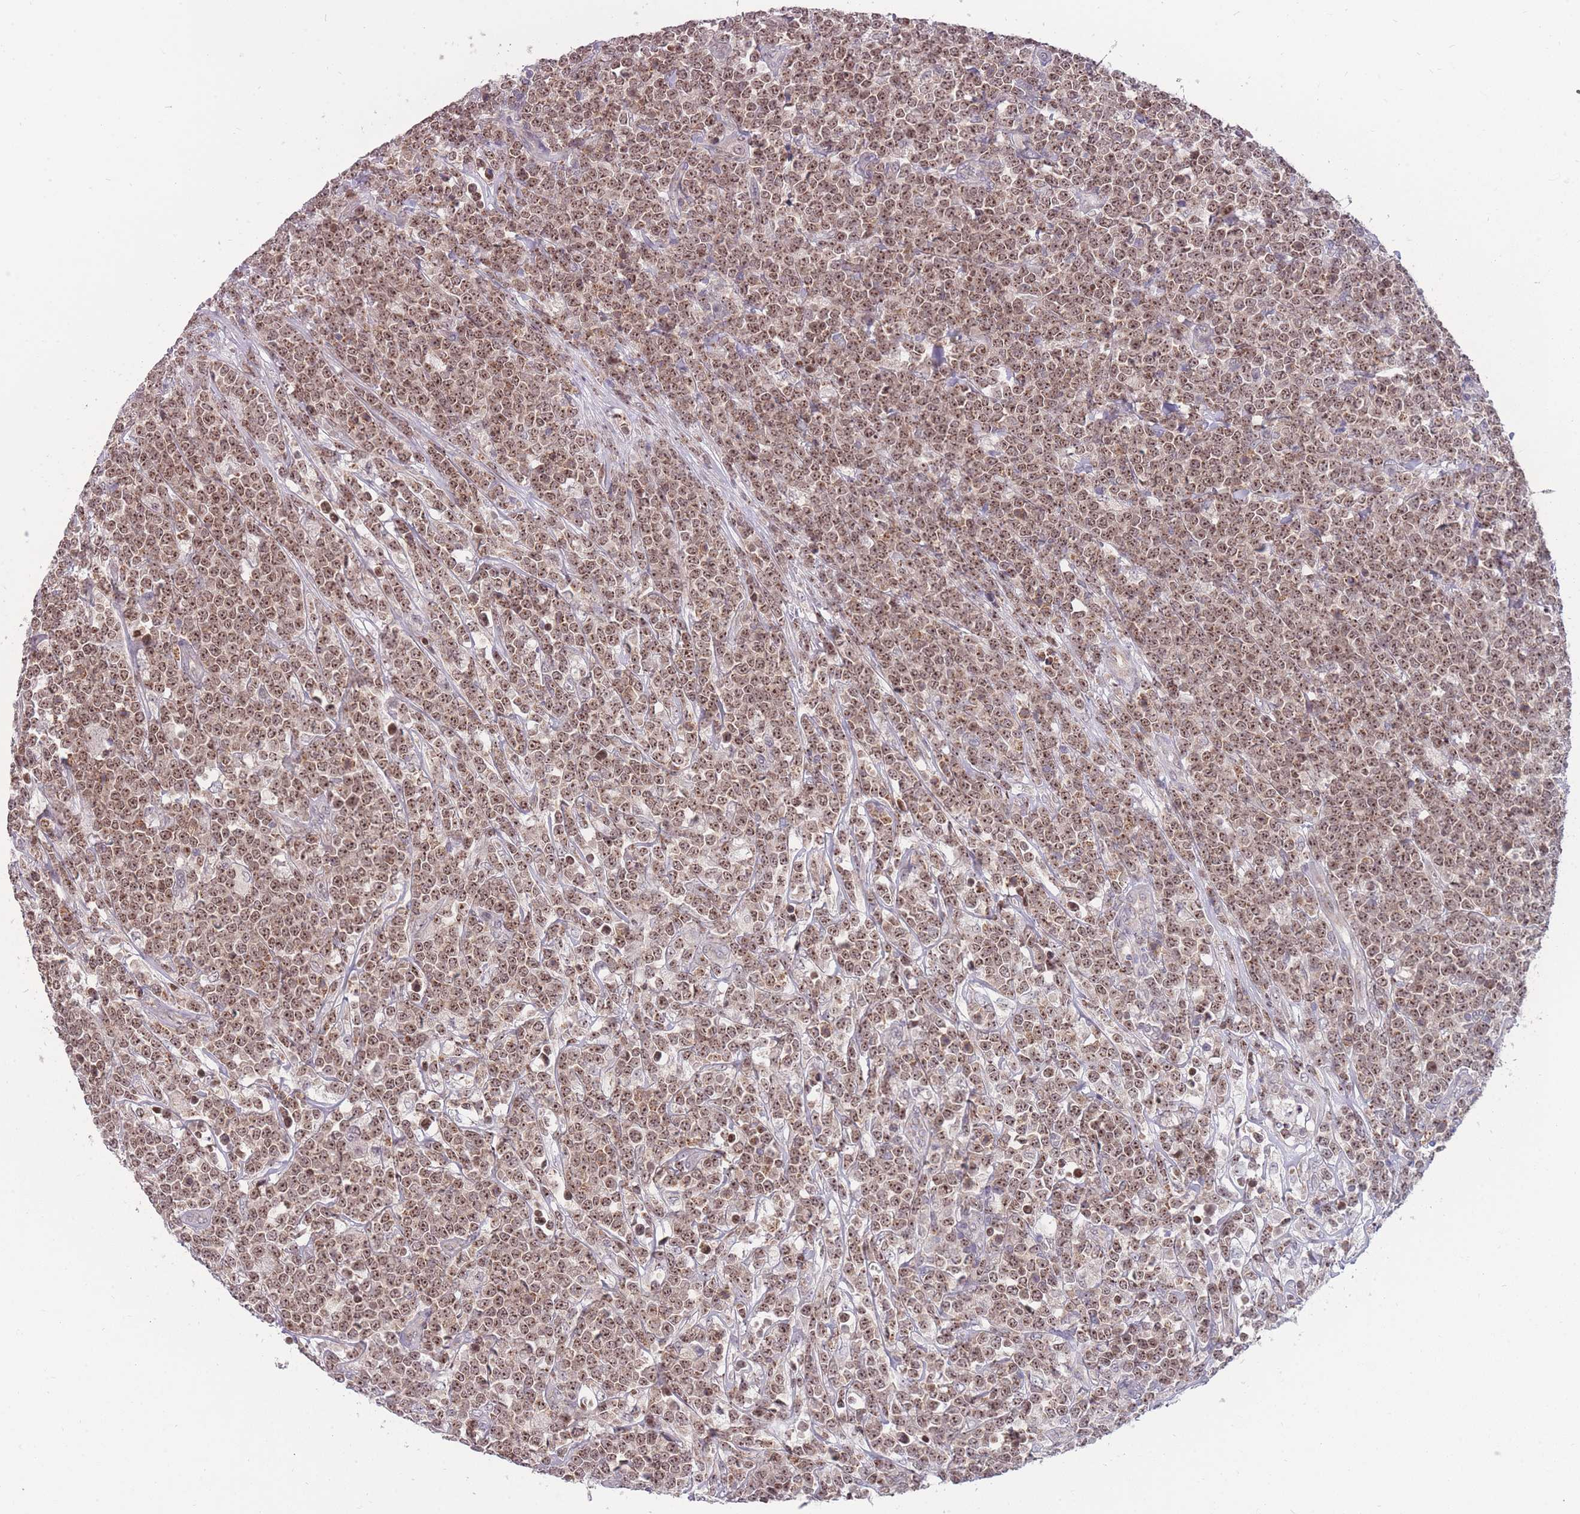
{"staining": {"intensity": "moderate", "quantity": ">75%", "location": "nuclear"}, "tissue": "lymphoma", "cell_type": "Tumor cells", "image_type": "cancer", "snomed": [{"axis": "morphology", "description": "Malignant lymphoma, non-Hodgkin's type, High grade"}, {"axis": "topography", "description": "Small intestine"}], "caption": "A brown stain shows moderate nuclear positivity of a protein in lymphoma tumor cells.", "gene": "MCIDAS", "patient": {"sex": "male", "age": 8}}